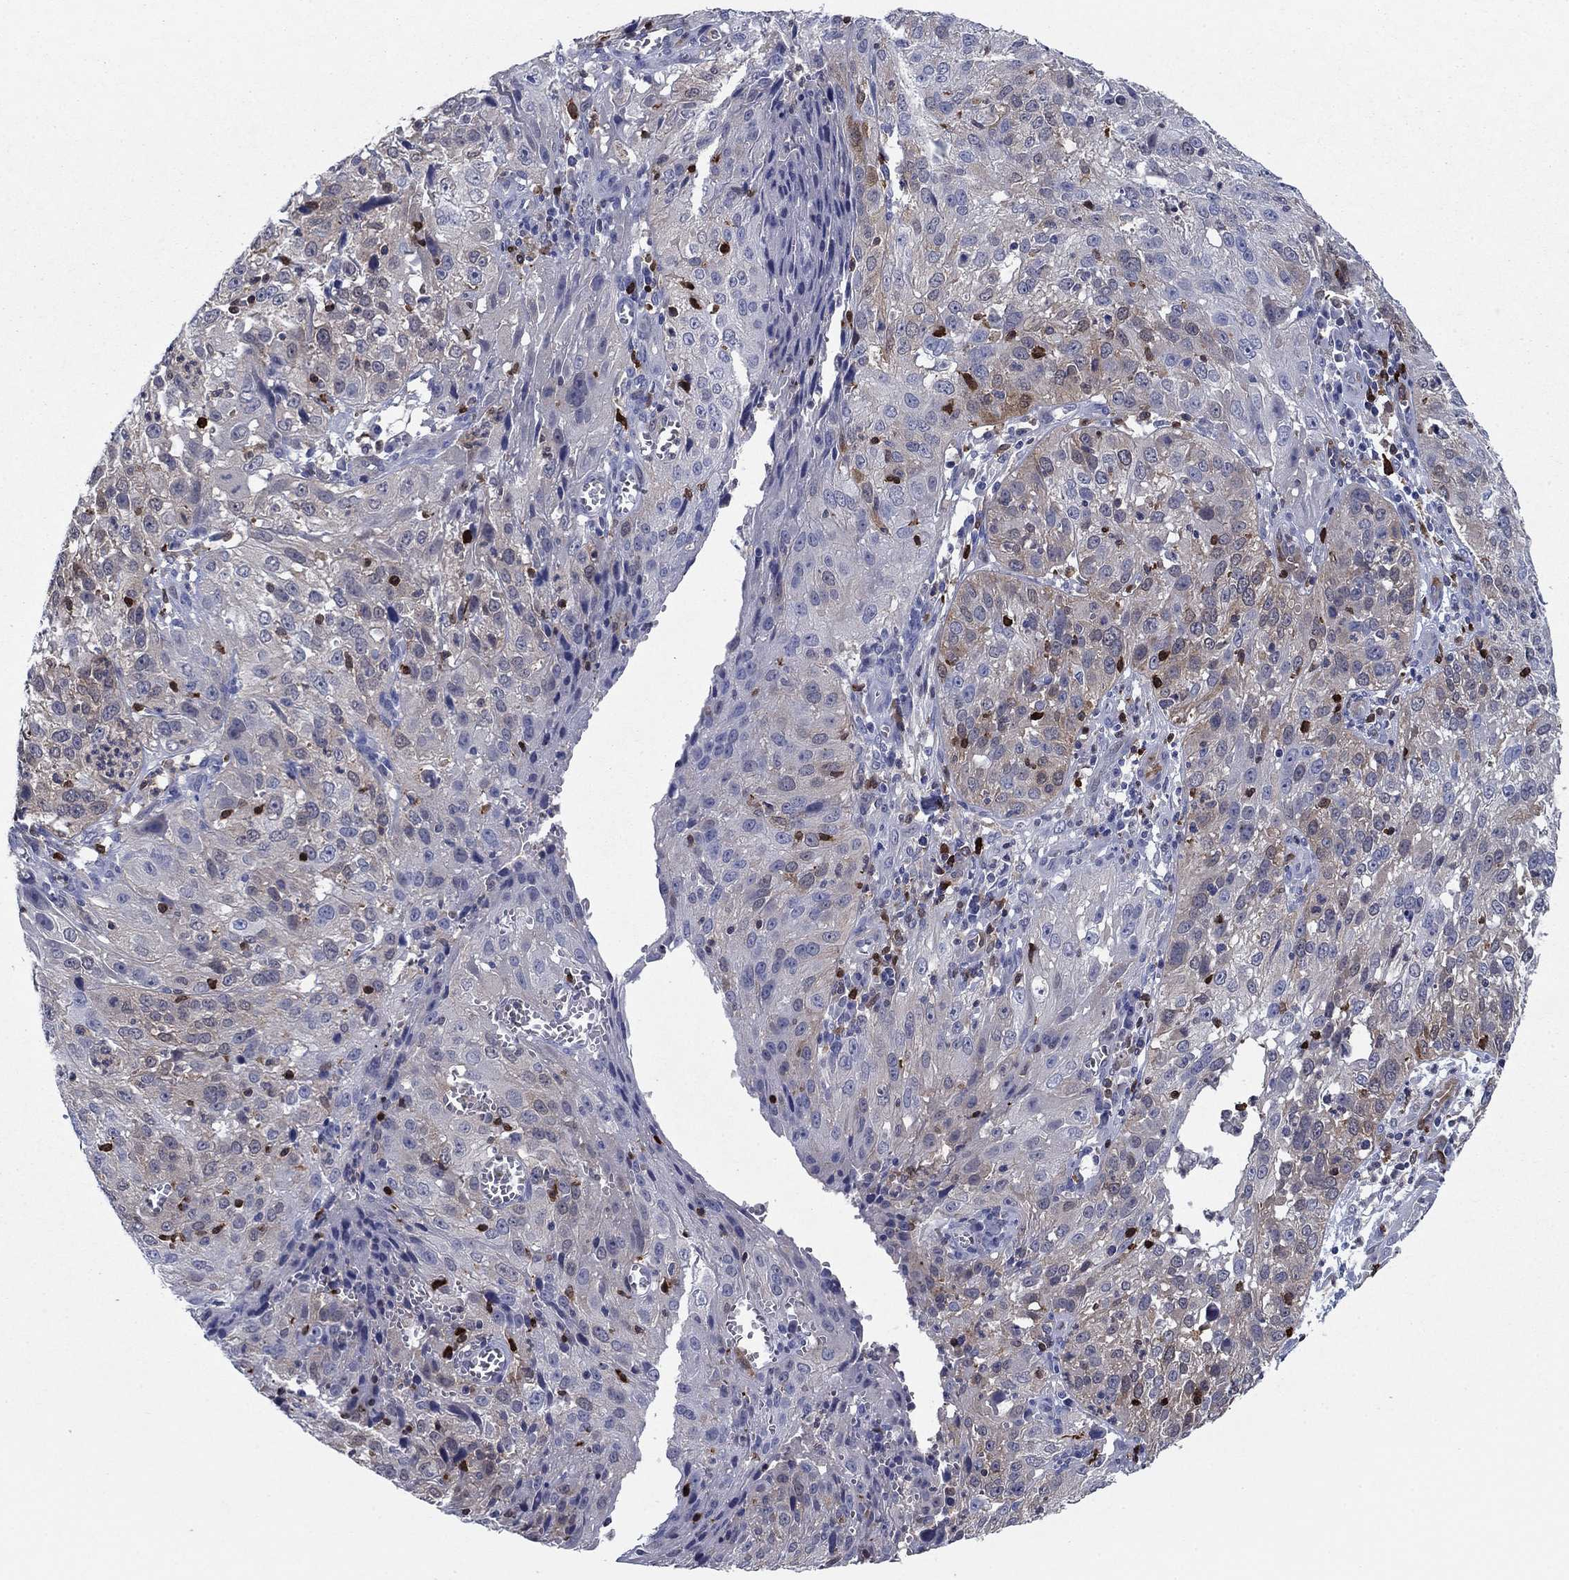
{"staining": {"intensity": "weak", "quantity": "<25%", "location": "cytoplasmic/membranous"}, "tissue": "cervical cancer", "cell_type": "Tumor cells", "image_type": "cancer", "snomed": [{"axis": "morphology", "description": "Squamous cell carcinoma, NOS"}, {"axis": "topography", "description": "Cervix"}], "caption": "DAB (3,3'-diaminobenzidine) immunohistochemical staining of cervical cancer (squamous cell carcinoma) demonstrates no significant staining in tumor cells.", "gene": "STMN1", "patient": {"sex": "female", "age": 32}}